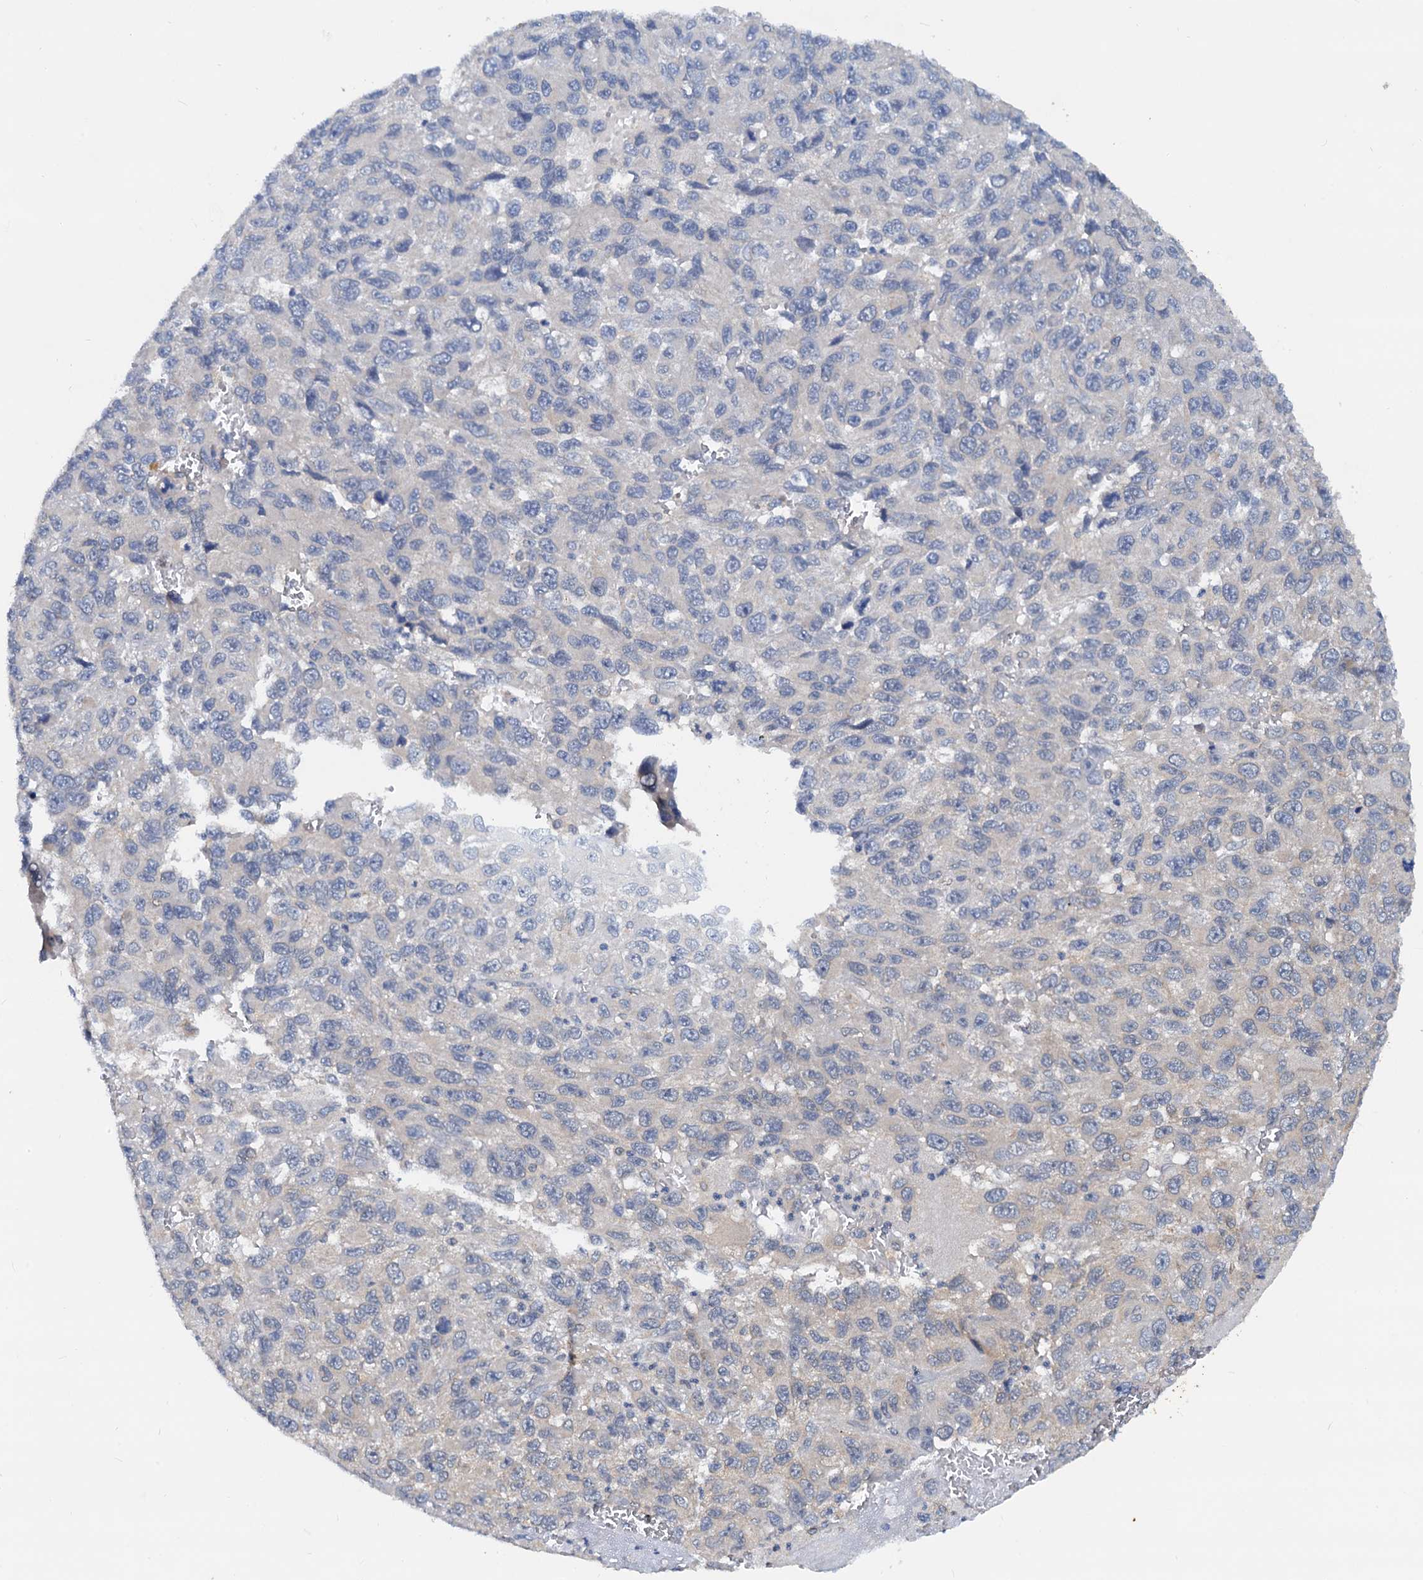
{"staining": {"intensity": "negative", "quantity": "none", "location": "none"}, "tissue": "melanoma", "cell_type": "Tumor cells", "image_type": "cancer", "snomed": [{"axis": "morphology", "description": "Normal tissue, NOS"}, {"axis": "morphology", "description": "Malignant melanoma, NOS"}, {"axis": "topography", "description": "Skin"}], "caption": "IHC histopathology image of neoplastic tissue: human malignant melanoma stained with DAB demonstrates no significant protein expression in tumor cells.", "gene": "PTGES3", "patient": {"sex": "female", "age": 96}}